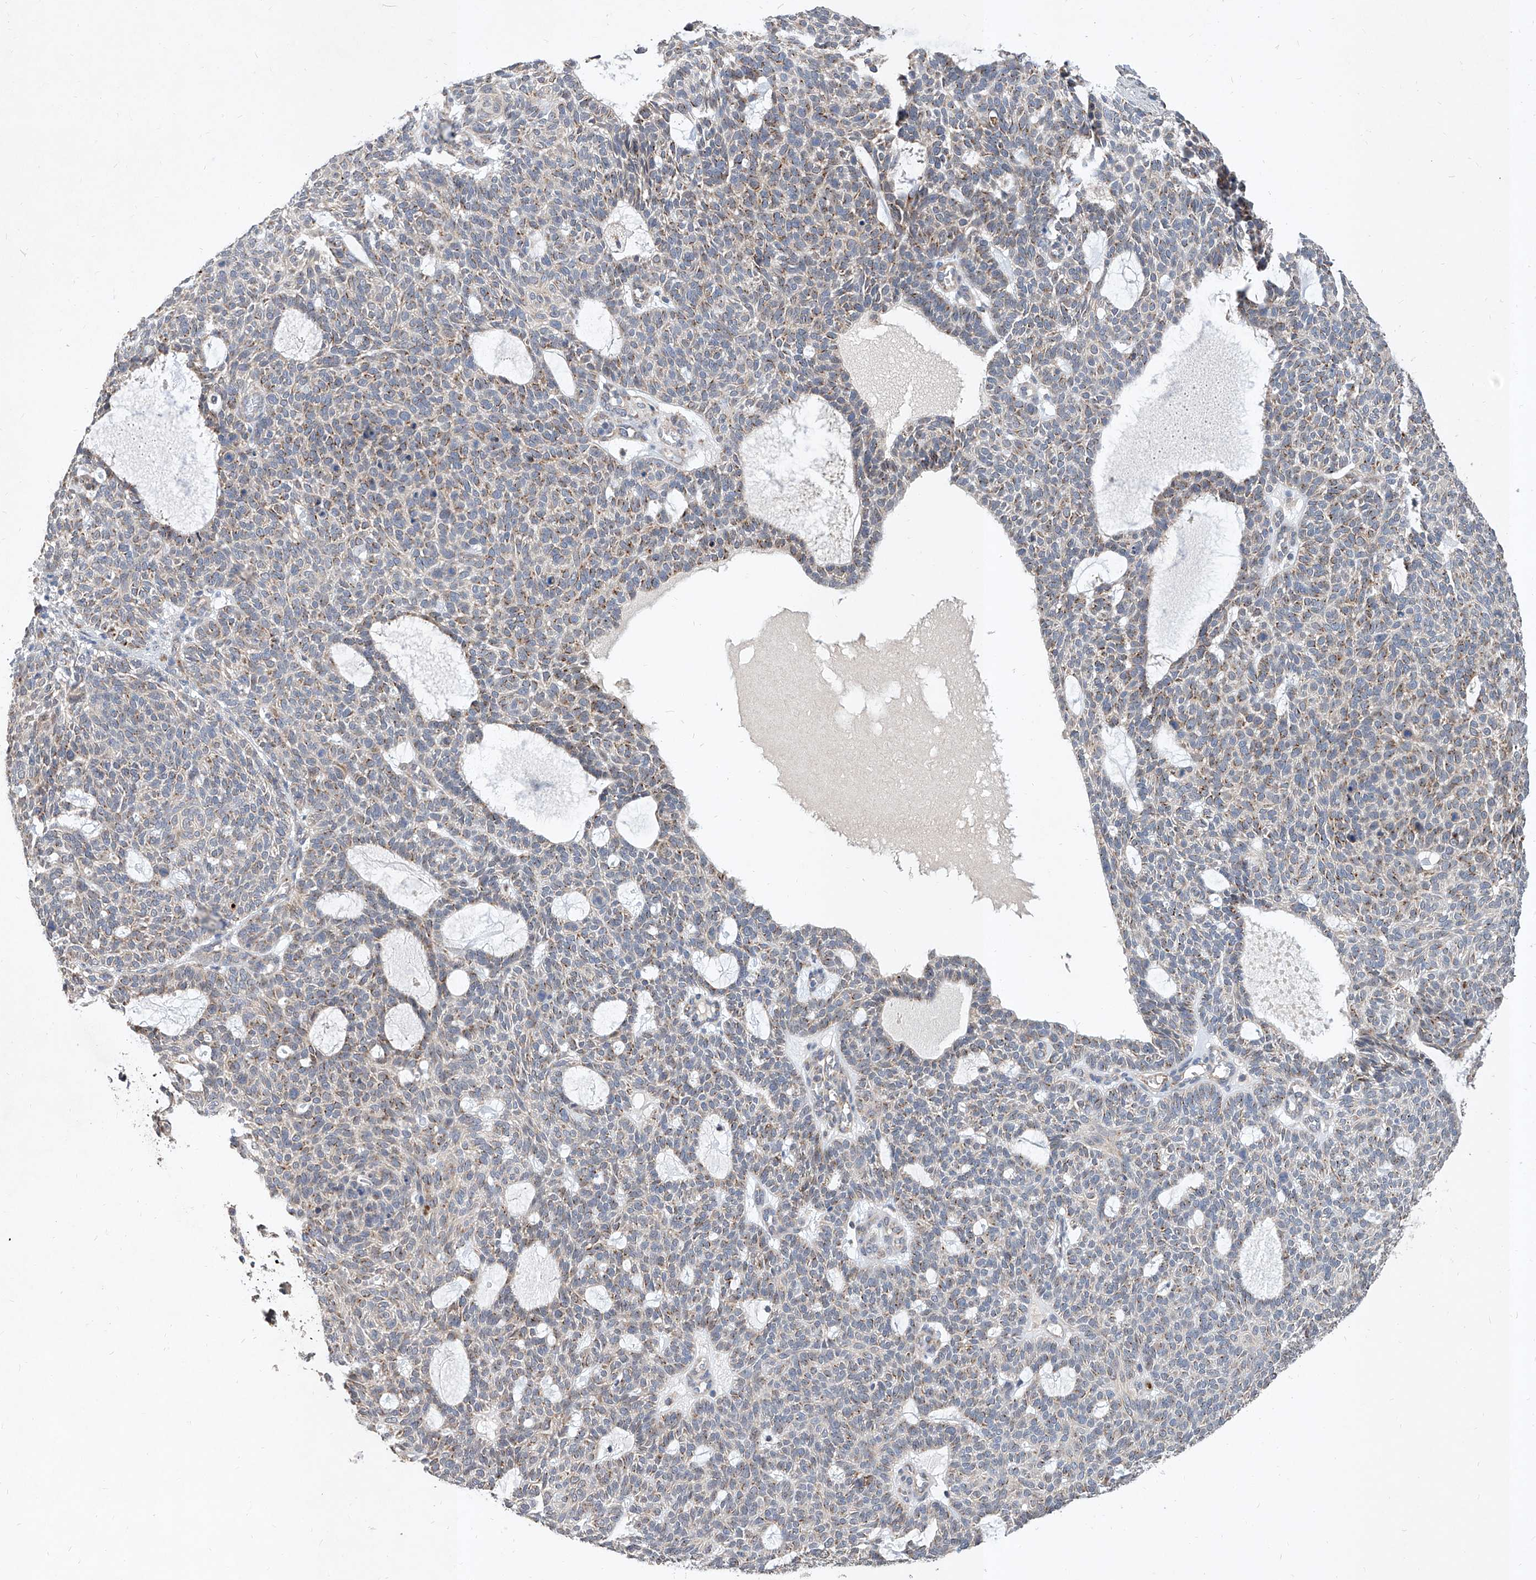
{"staining": {"intensity": "weak", "quantity": "25%-75%", "location": "cytoplasmic/membranous"}, "tissue": "skin cancer", "cell_type": "Tumor cells", "image_type": "cancer", "snomed": [{"axis": "morphology", "description": "Squamous cell carcinoma, NOS"}, {"axis": "topography", "description": "Skin"}], "caption": "Skin cancer (squamous cell carcinoma) tissue exhibits weak cytoplasmic/membranous positivity in approximately 25%-75% of tumor cells, visualized by immunohistochemistry.", "gene": "MFSD4B", "patient": {"sex": "female", "age": 90}}